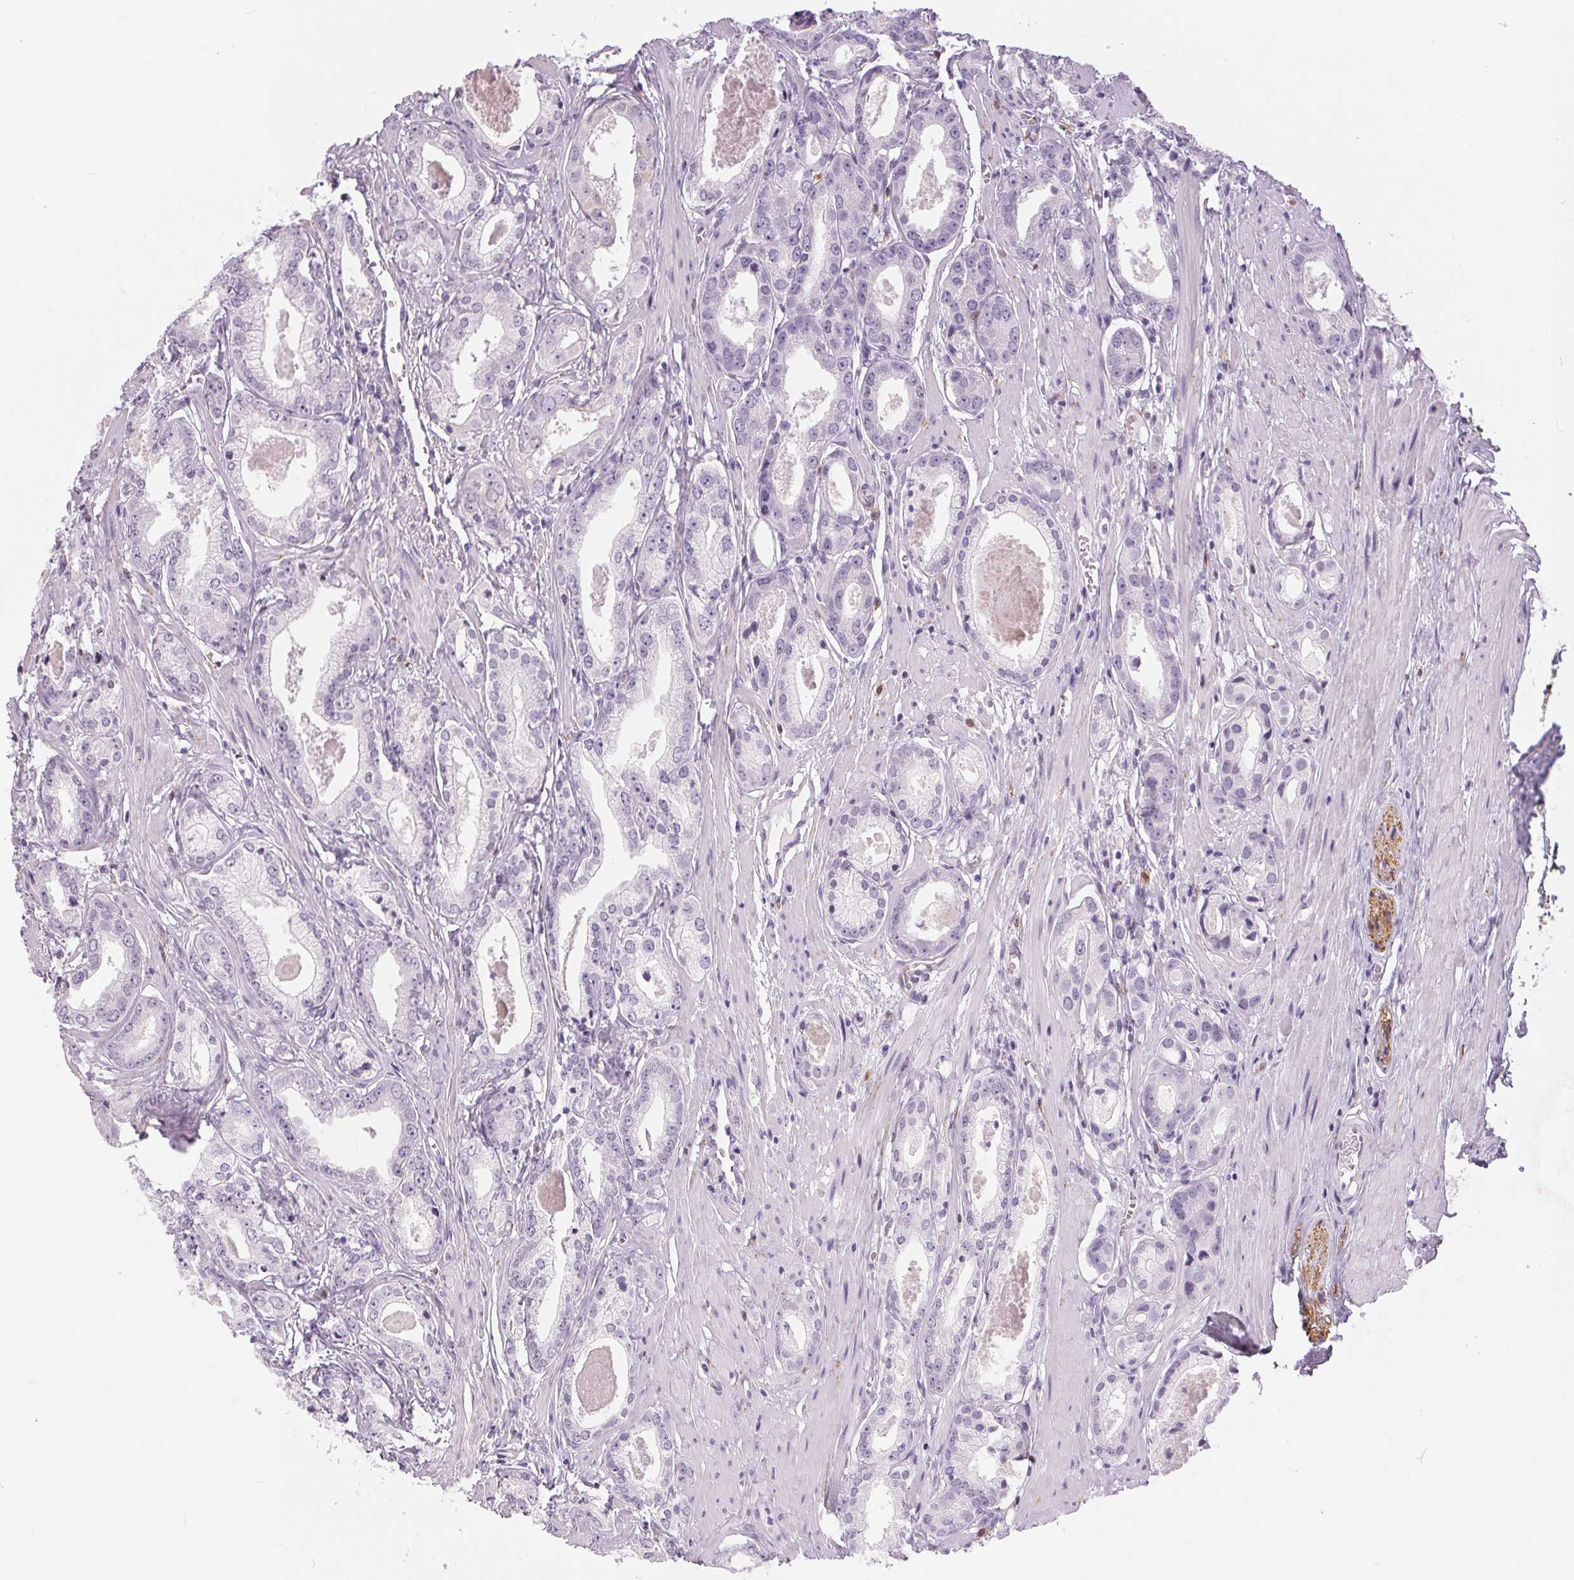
{"staining": {"intensity": "negative", "quantity": "none", "location": "none"}, "tissue": "prostate cancer", "cell_type": "Tumor cells", "image_type": "cancer", "snomed": [{"axis": "morphology", "description": "Adenocarcinoma, NOS"}, {"axis": "morphology", "description": "Adenocarcinoma, Low grade"}, {"axis": "topography", "description": "Prostate"}], "caption": "High power microscopy image of an immunohistochemistry (IHC) image of prostate cancer, revealing no significant expression in tumor cells. The staining was performed using DAB (3,3'-diaminobenzidine) to visualize the protein expression in brown, while the nuclei were stained in blue with hematoxylin (Magnification: 20x).", "gene": "CADPS", "patient": {"sex": "male", "age": 64}}